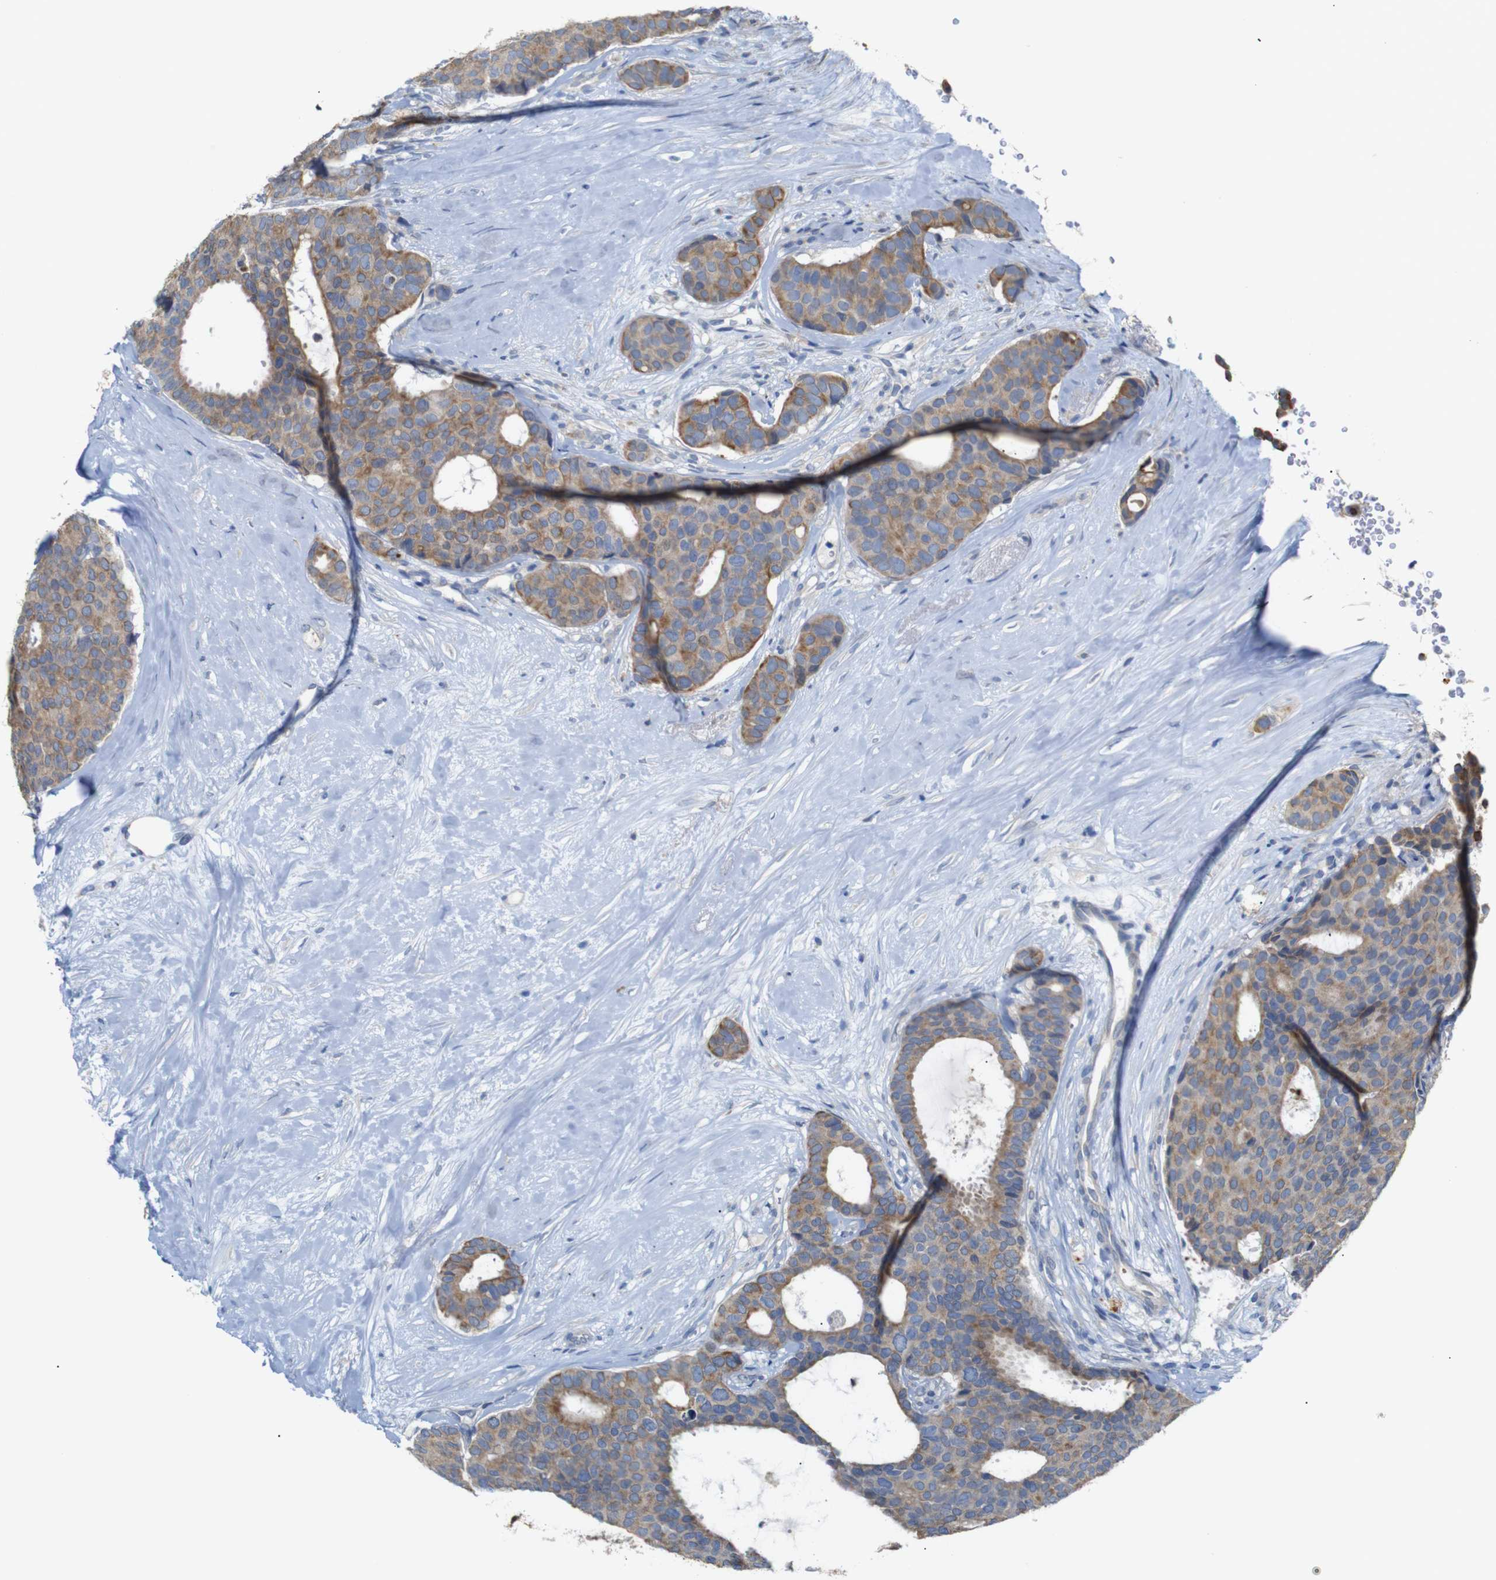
{"staining": {"intensity": "moderate", "quantity": ">75%", "location": "cytoplasmic/membranous"}, "tissue": "breast cancer", "cell_type": "Tumor cells", "image_type": "cancer", "snomed": [{"axis": "morphology", "description": "Duct carcinoma"}, {"axis": "topography", "description": "Breast"}], "caption": "High-magnification brightfield microscopy of breast cancer (invasive ductal carcinoma) stained with DAB (3,3'-diaminobenzidine) (brown) and counterstained with hematoxylin (blue). tumor cells exhibit moderate cytoplasmic/membranous expression is appreciated in about>75% of cells.", "gene": "ALOX15", "patient": {"sex": "female", "age": 75}}